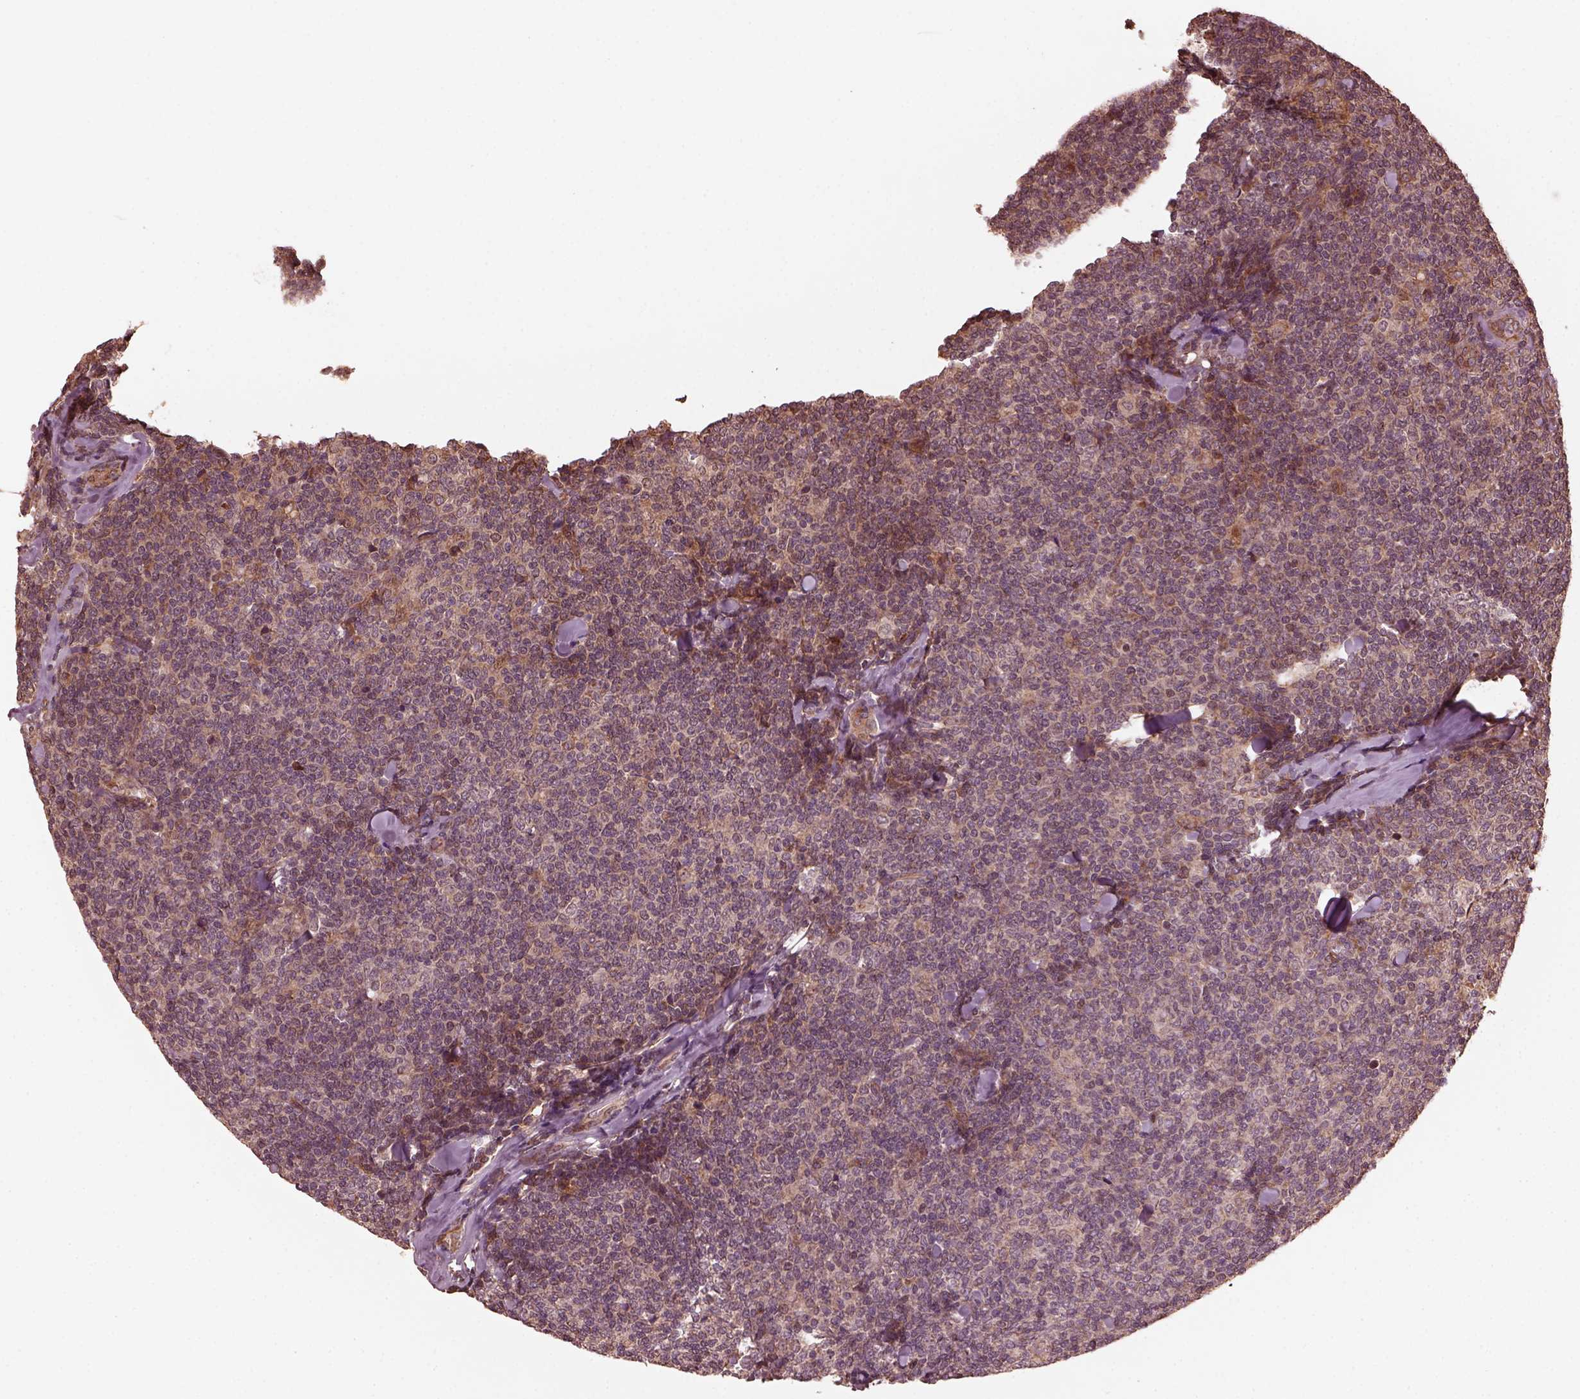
{"staining": {"intensity": "negative", "quantity": "none", "location": "none"}, "tissue": "lymphoma", "cell_type": "Tumor cells", "image_type": "cancer", "snomed": [{"axis": "morphology", "description": "Malignant lymphoma, non-Hodgkin's type, Low grade"}, {"axis": "topography", "description": "Lymph node"}], "caption": "A photomicrograph of malignant lymphoma, non-Hodgkin's type (low-grade) stained for a protein reveals no brown staining in tumor cells.", "gene": "ZNF292", "patient": {"sex": "female", "age": 56}}